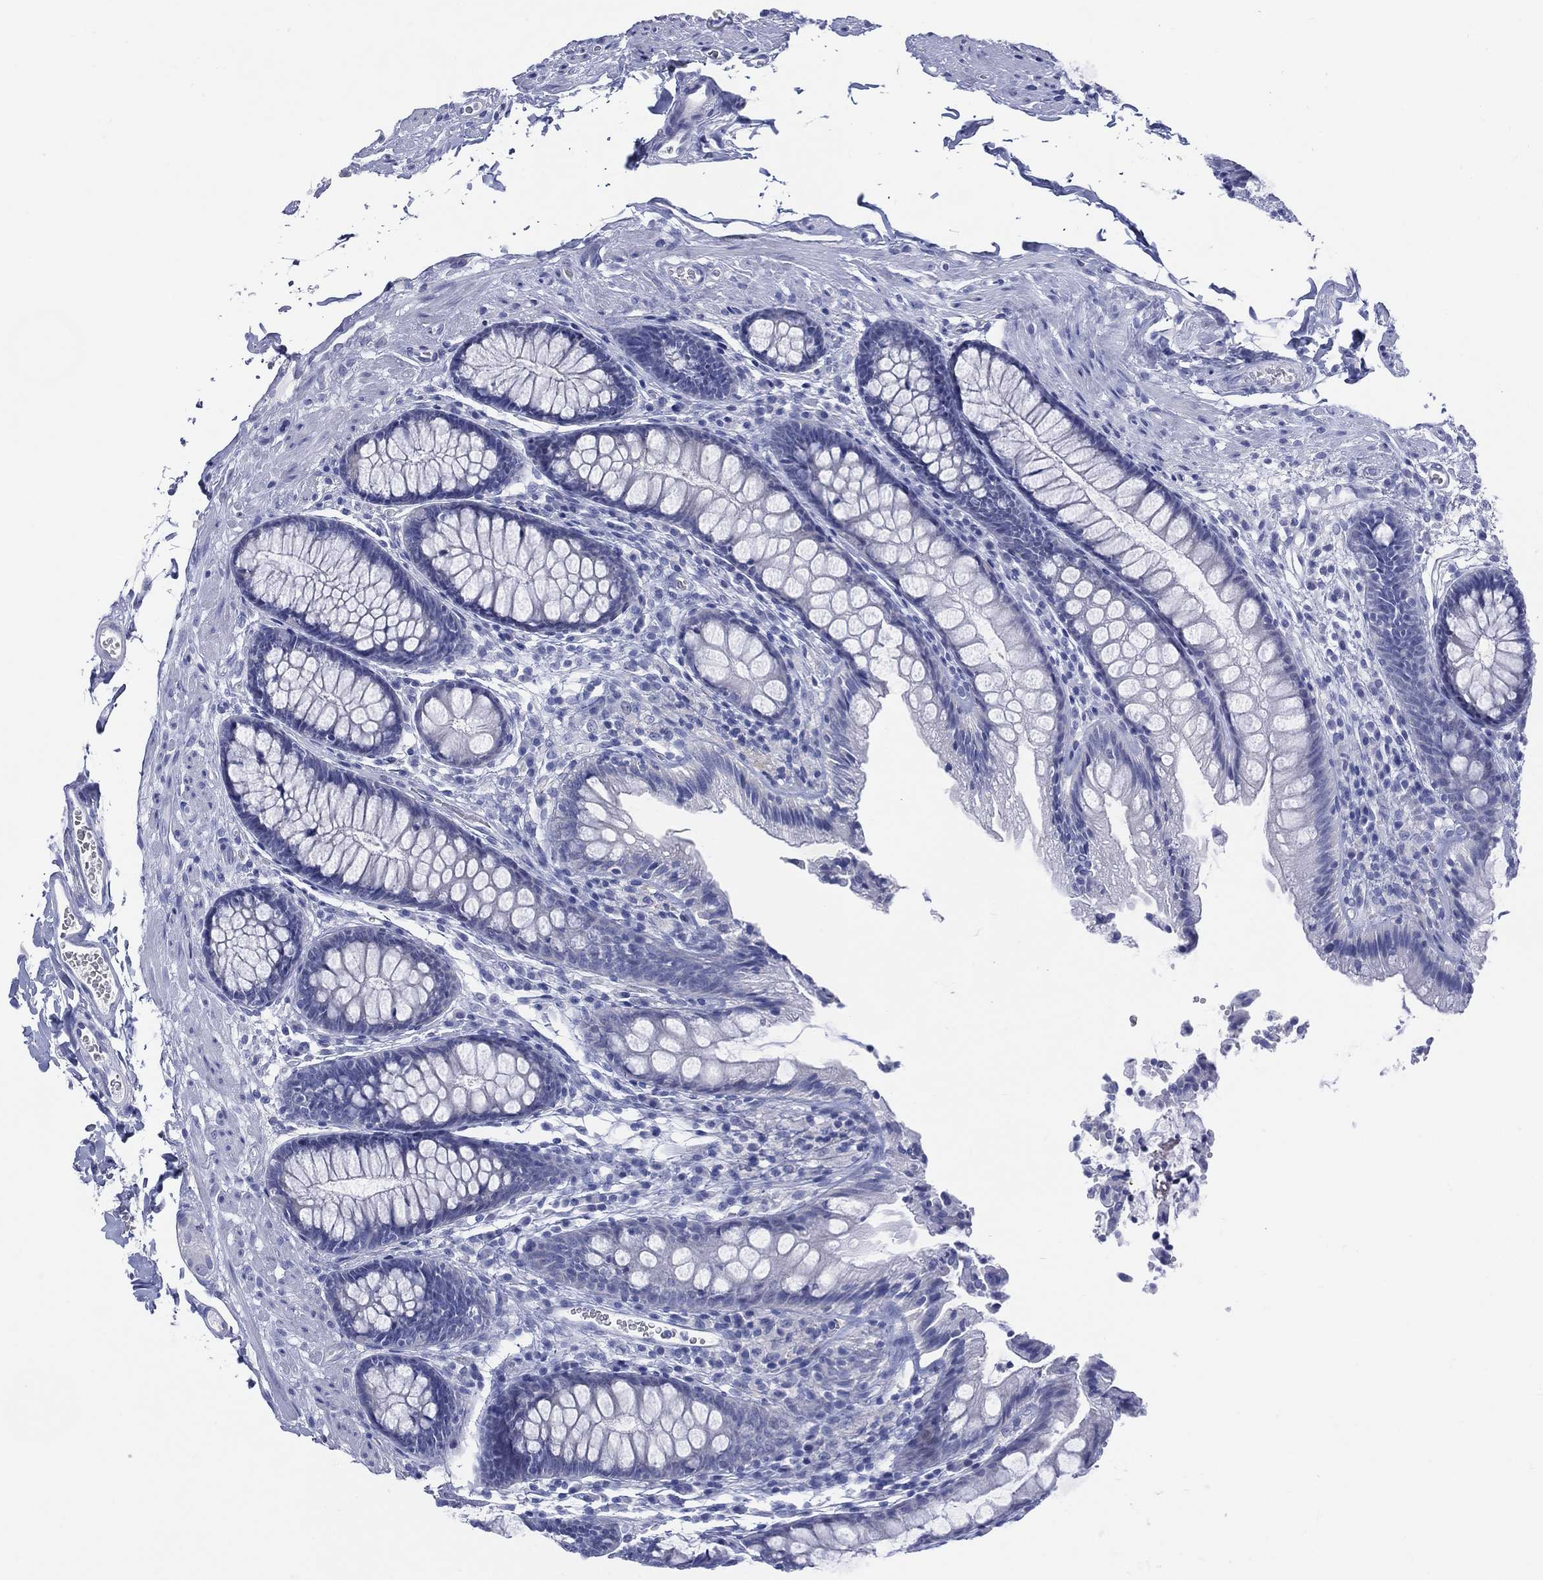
{"staining": {"intensity": "negative", "quantity": "none", "location": "none"}, "tissue": "colon", "cell_type": "Endothelial cells", "image_type": "normal", "snomed": [{"axis": "morphology", "description": "Normal tissue, NOS"}, {"axis": "topography", "description": "Colon"}], "caption": "A photomicrograph of human colon is negative for staining in endothelial cells.", "gene": "ENSG00000285953", "patient": {"sex": "female", "age": 86}}